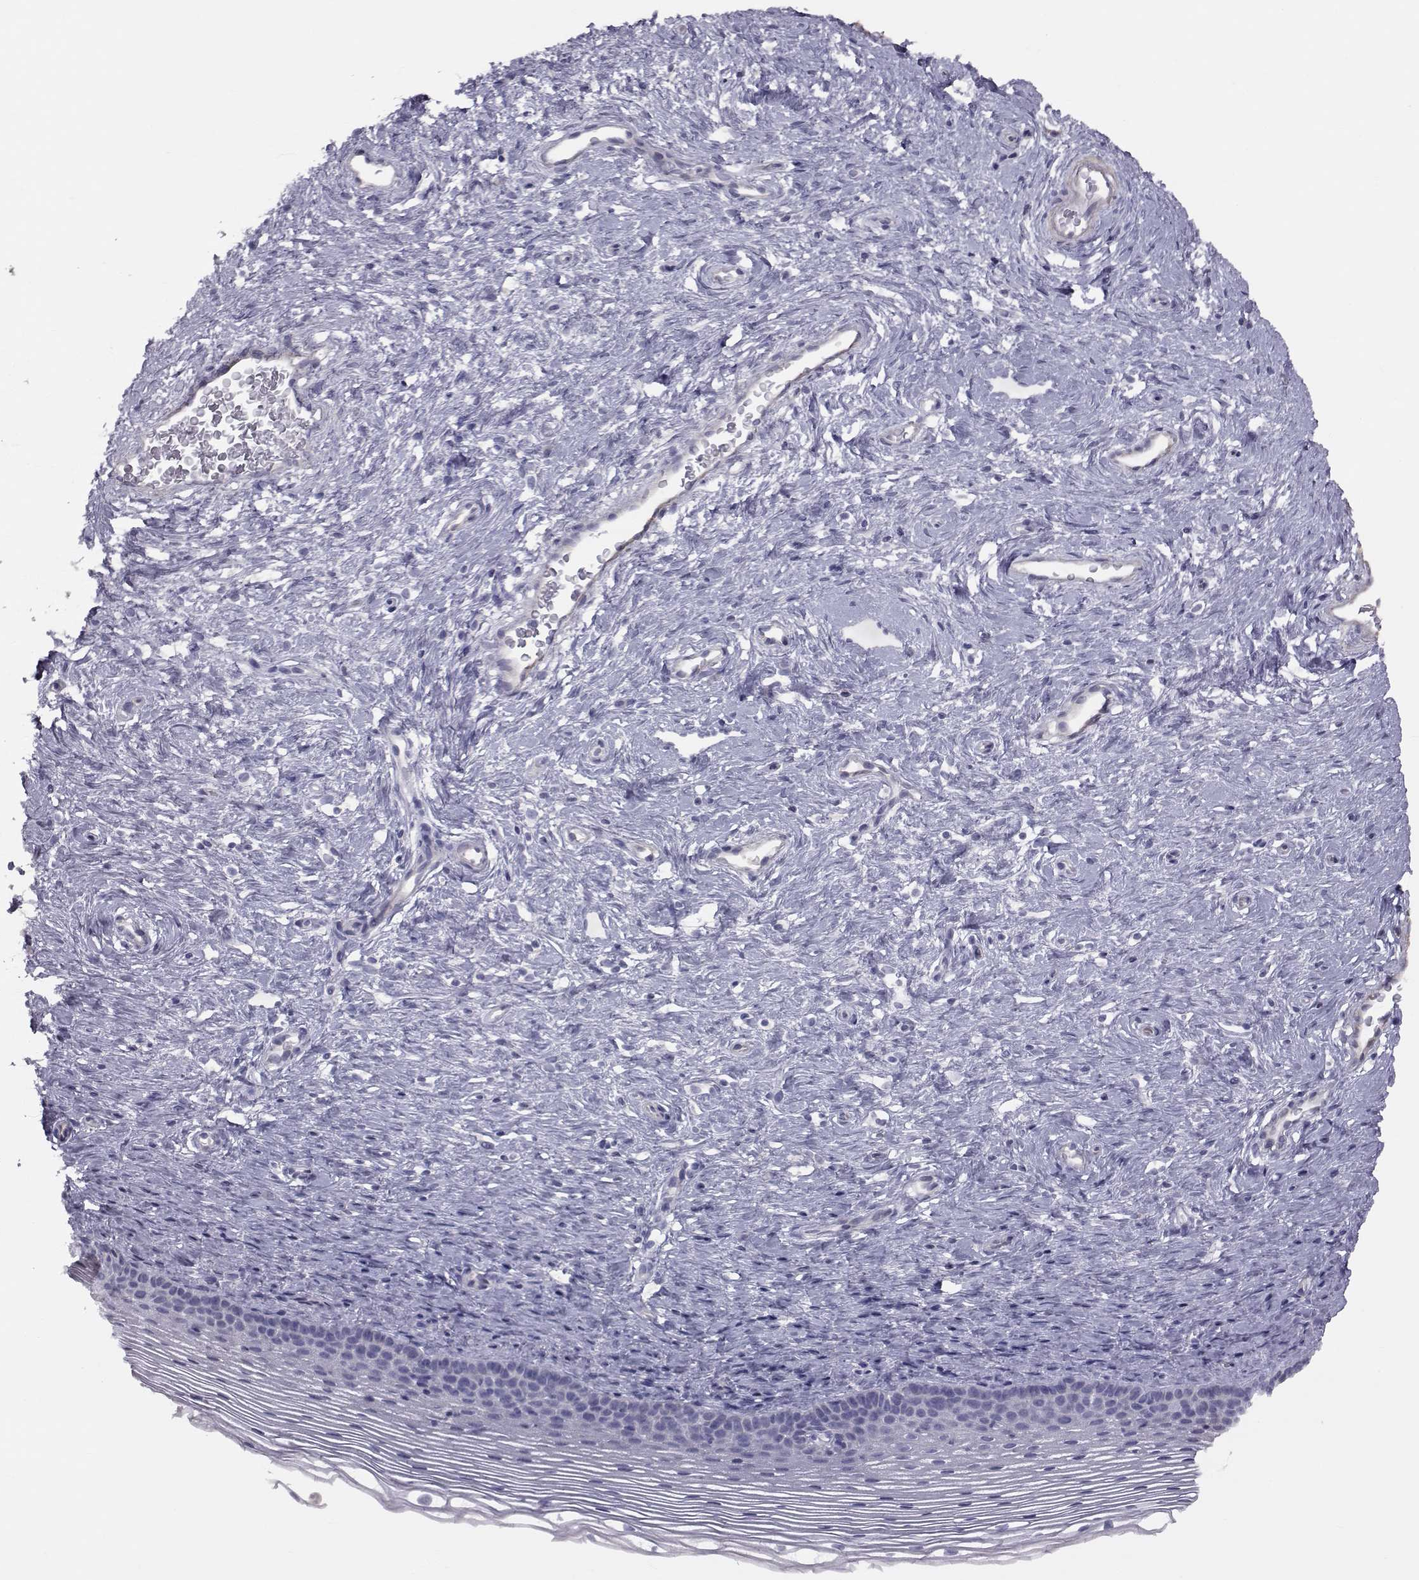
{"staining": {"intensity": "negative", "quantity": "none", "location": "none"}, "tissue": "cervix", "cell_type": "Glandular cells", "image_type": "normal", "snomed": [{"axis": "morphology", "description": "Normal tissue, NOS"}, {"axis": "topography", "description": "Cervix"}], "caption": "Immunohistochemistry image of normal cervix: human cervix stained with DAB shows no significant protein positivity in glandular cells. (DAB (3,3'-diaminobenzidine) immunohistochemistry with hematoxylin counter stain).", "gene": "GARIN3", "patient": {"sex": "female", "age": 39}}